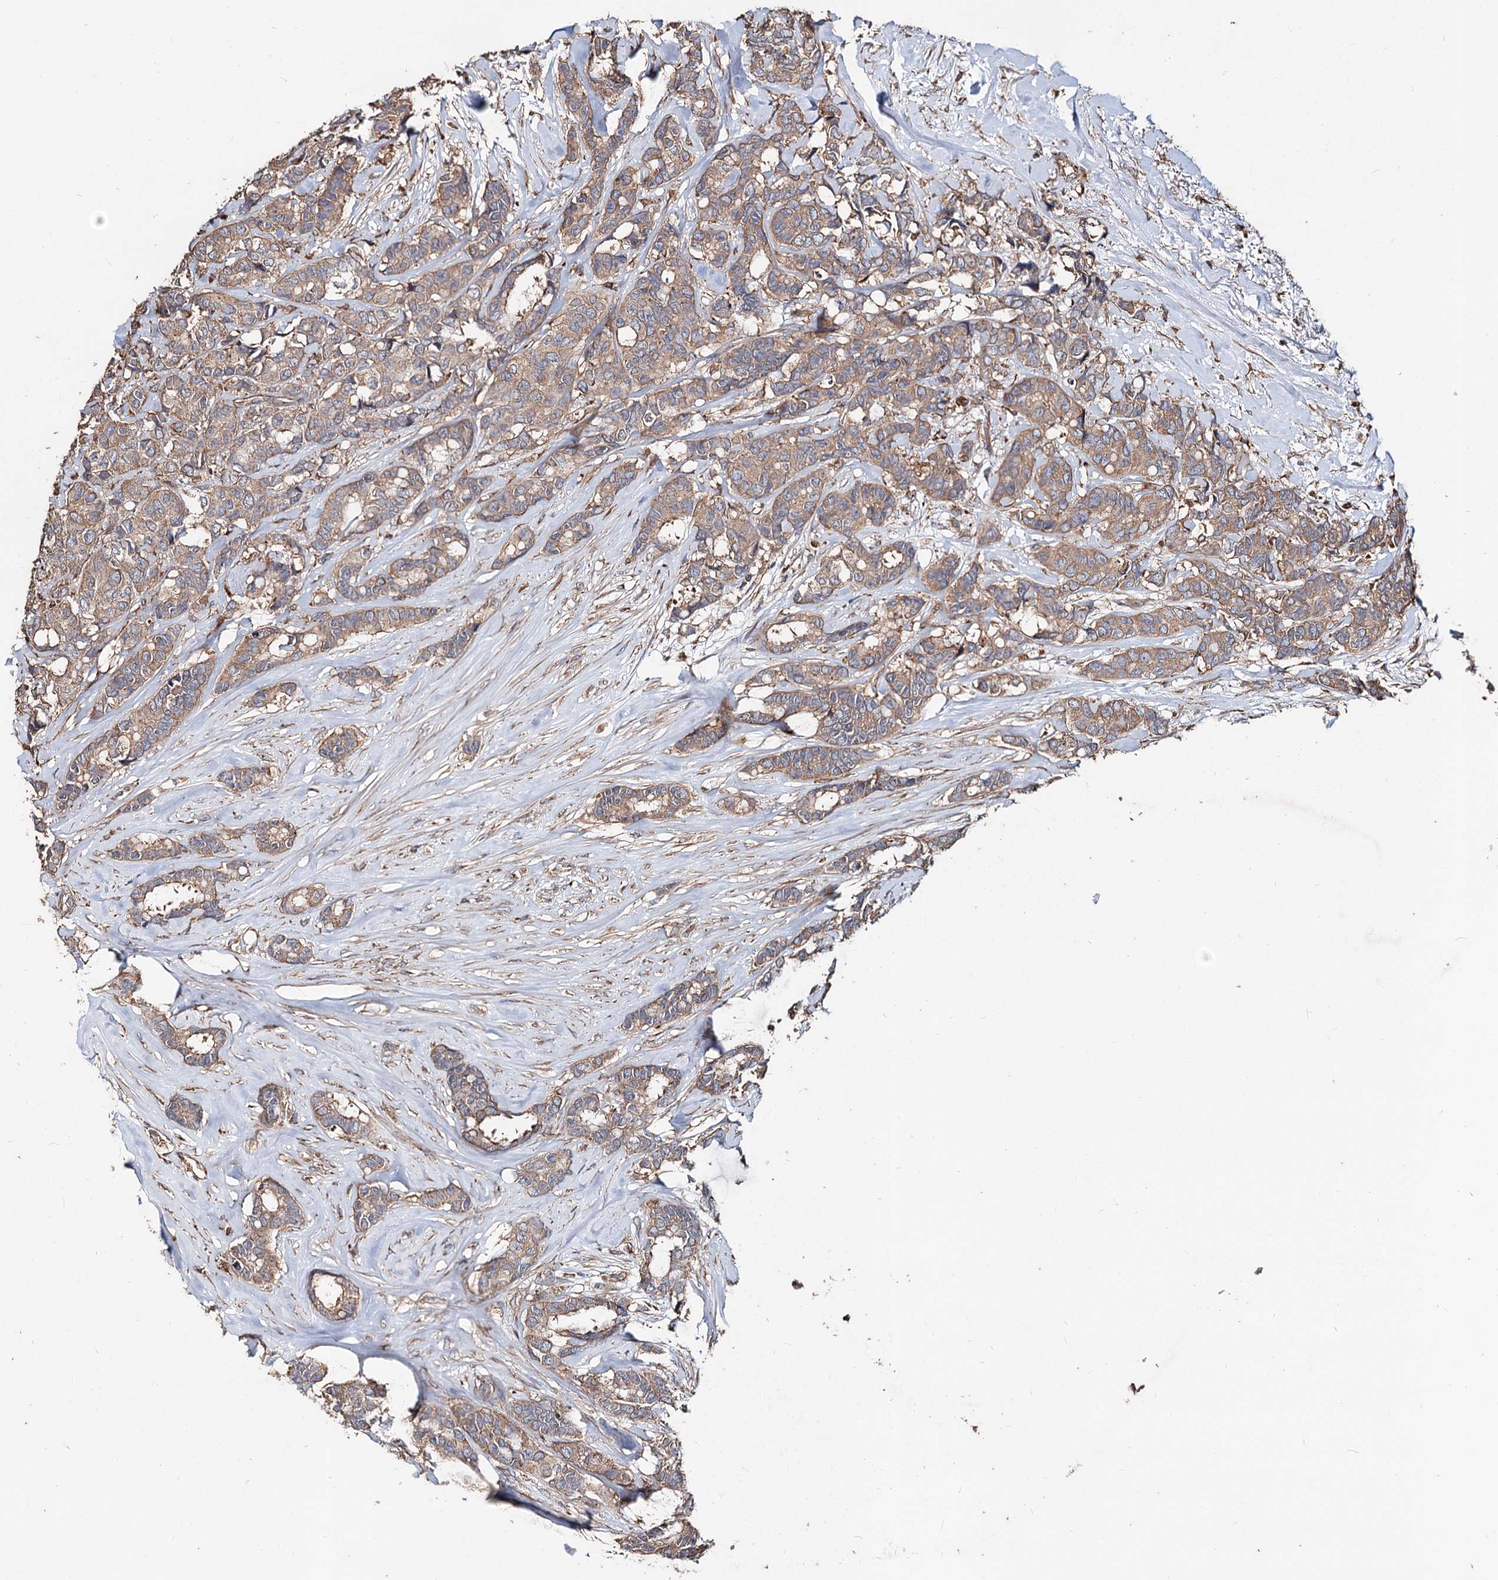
{"staining": {"intensity": "weak", "quantity": ">75%", "location": "cytoplasmic/membranous"}, "tissue": "breast cancer", "cell_type": "Tumor cells", "image_type": "cancer", "snomed": [{"axis": "morphology", "description": "Duct carcinoma"}, {"axis": "topography", "description": "Breast"}], "caption": "The micrograph exhibits immunohistochemical staining of breast cancer. There is weak cytoplasmic/membranous positivity is identified in approximately >75% of tumor cells.", "gene": "SPART", "patient": {"sex": "female", "age": 87}}